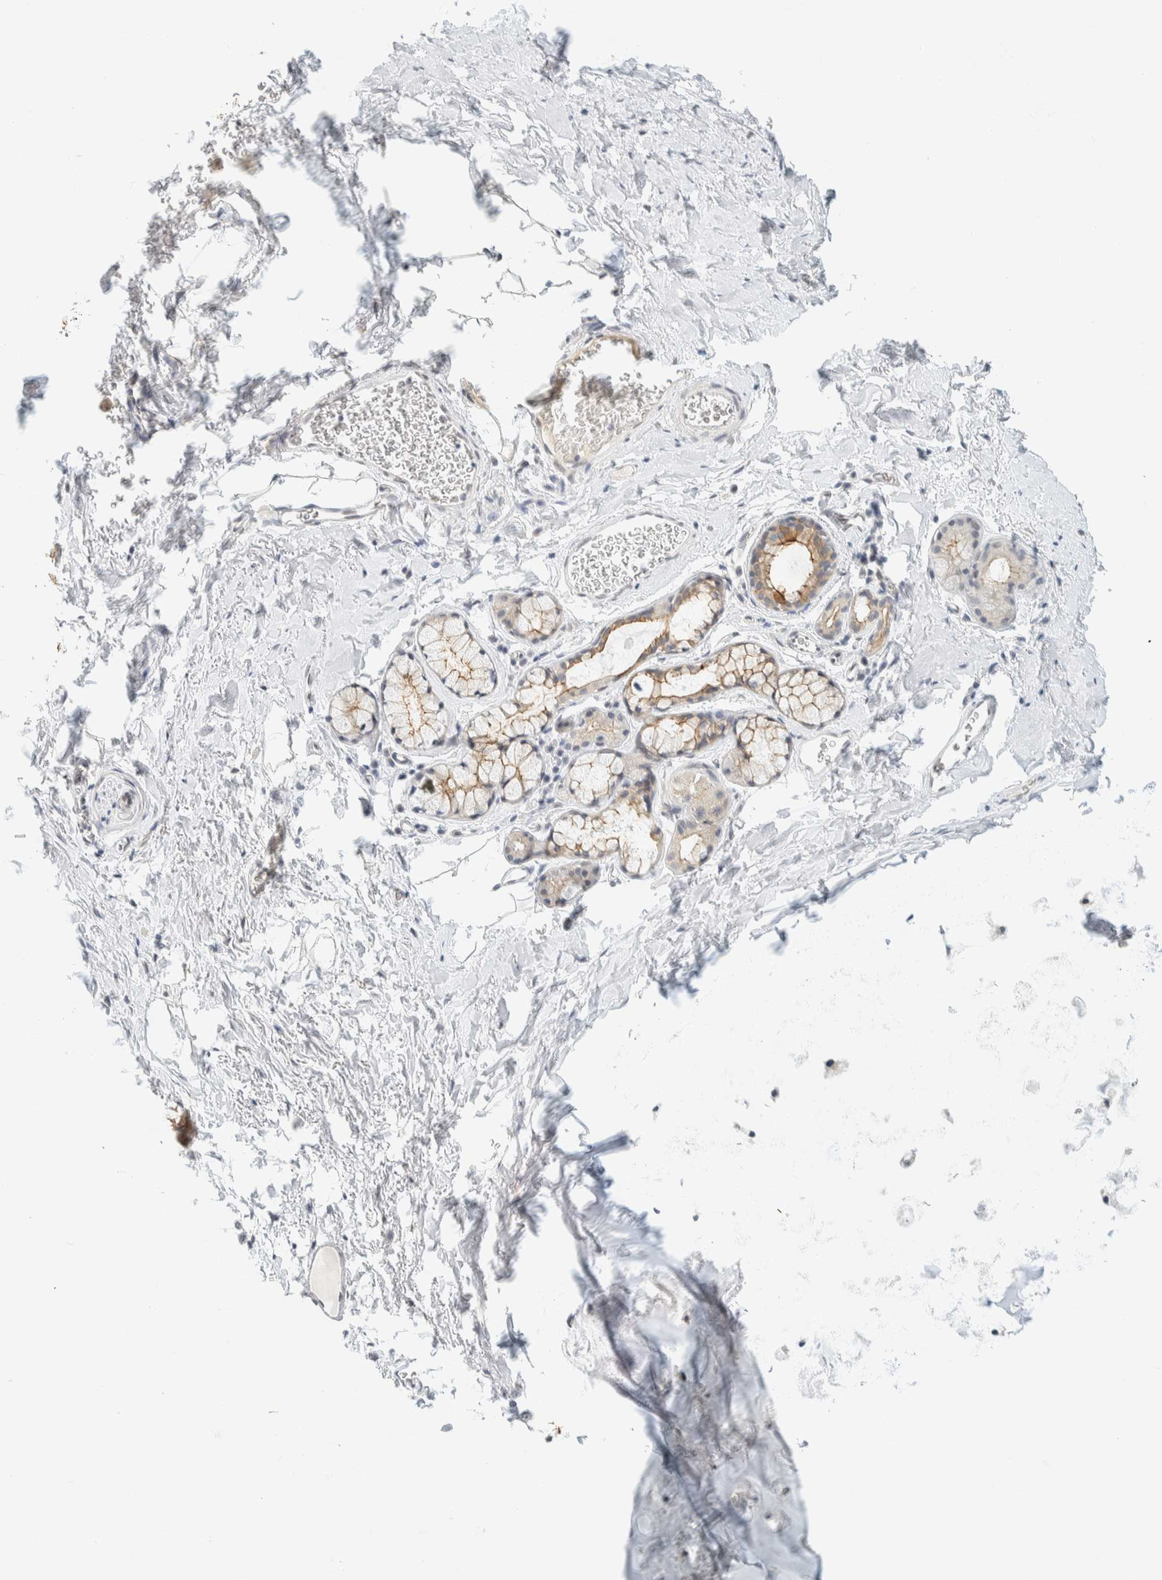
{"staining": {"intensity": "moderate", "quantity": "25%-75%", "location": "cytoplasmic/membranous"}, "tissue": "bronchus", "cell_type": "Respiratory epithelial cells", "image_type": "normal", "snomed": [{"axis": "morphology", "description": "Normal tissue, NOS"}, {"axis": "topography", "description": "Cartilage tissue"}, {"axis": "topography", "description": "Bronchus"}], "caption": "Immunohistochemistry (DAB) staining of unremarkable bronchus exhibits moderate cytoplasmic/membranous protein positivity in about 25%-75% of respiratory epithelial cells.", "gene": "C1QTNF12", "patient": {"sex": "female", "age": 53}}